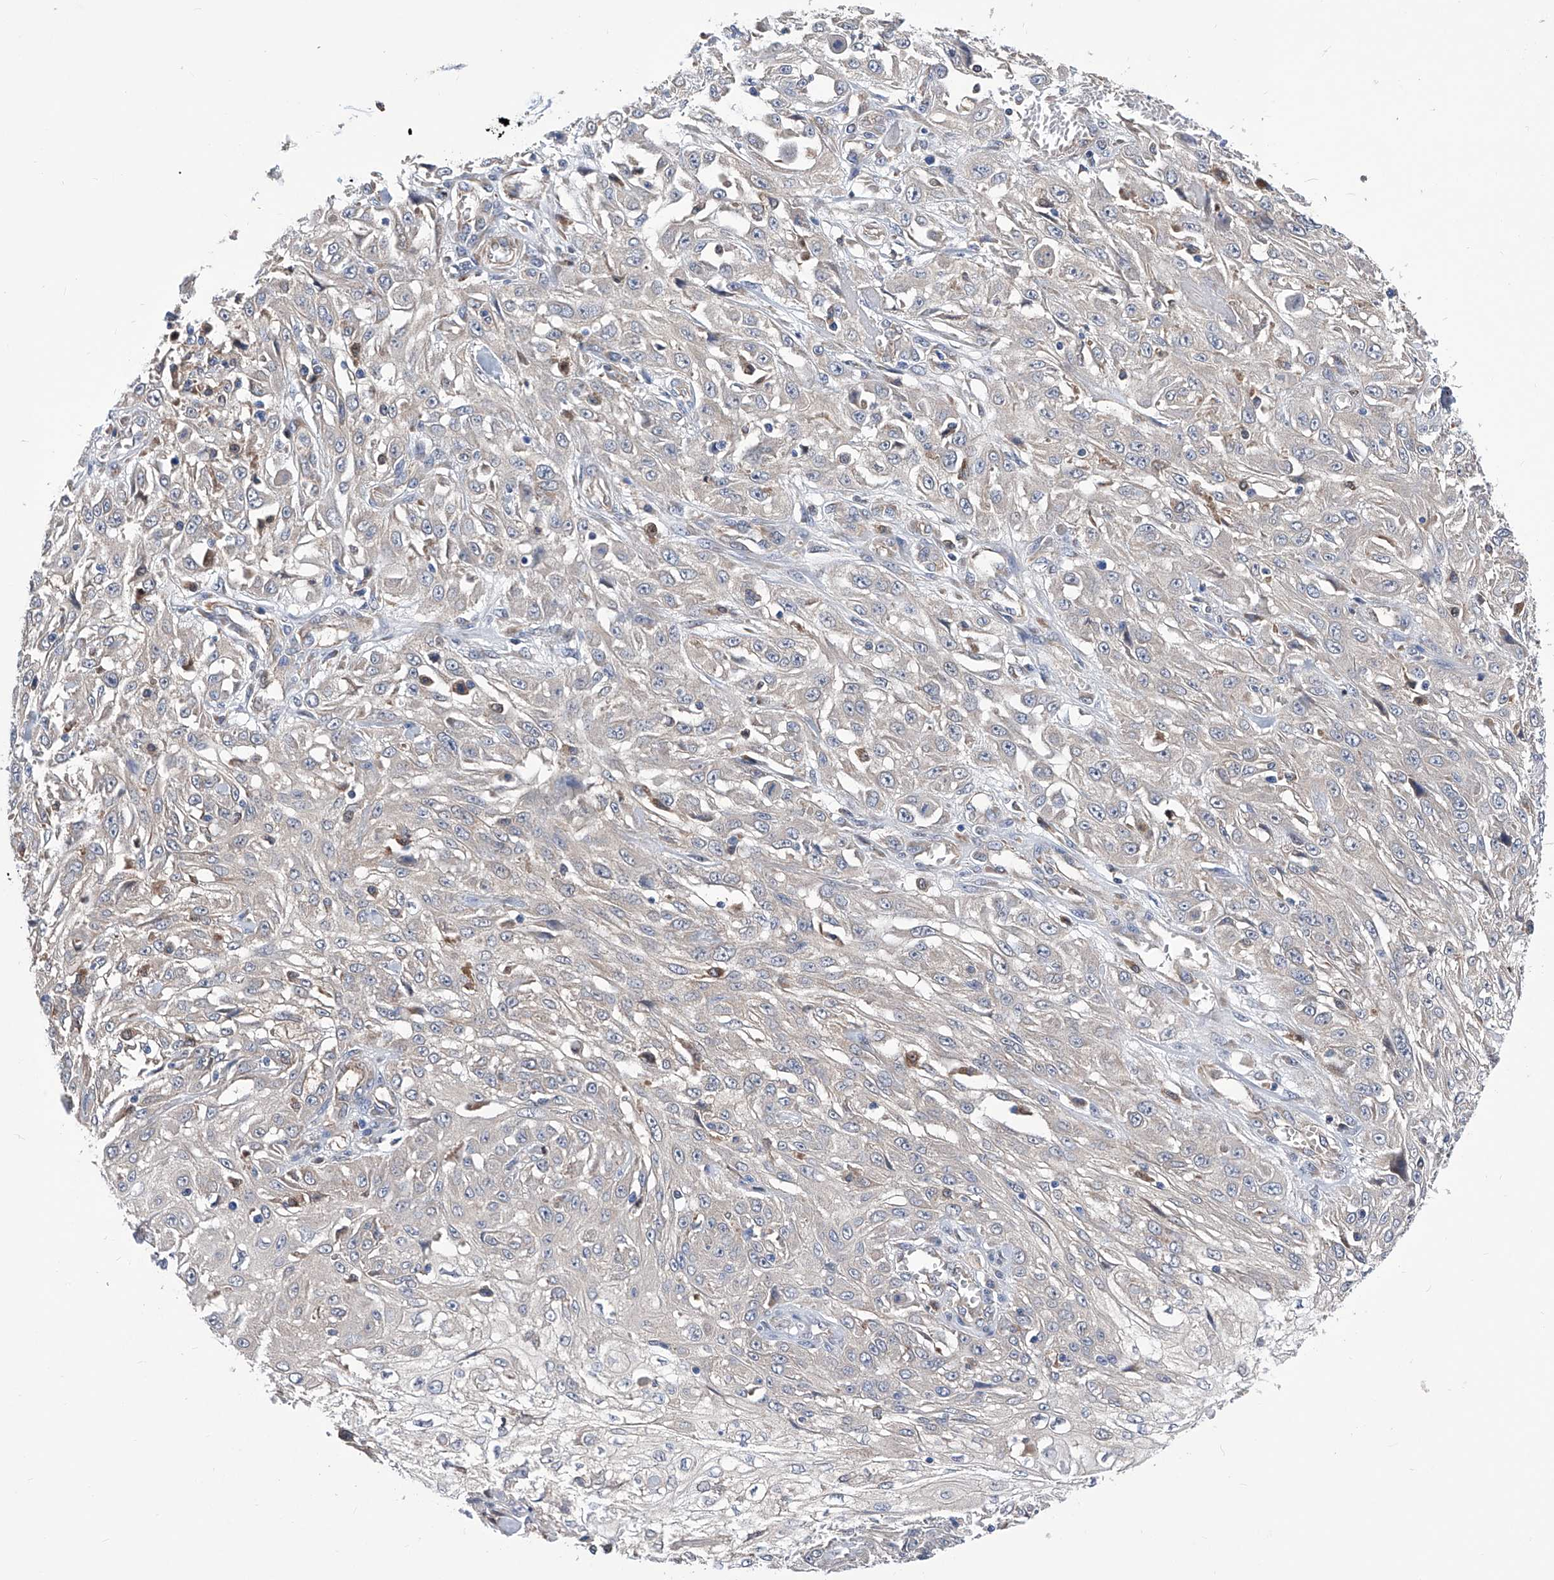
{"staining": {"intensity": "negative", "quantity": "none", "location": "none"}, "tissue": "skin cancer", "cell_type": "Tumor cells", "image_type": "cancer", "snomed": [{"axis": "morphology", "description": "Squamous cell carcinoma, NOS"}, {"axis": "morphology", "description": "Squamous cell carcinoma, metastatic, NOS"}, {"axis": "topography", "description": "Skin"}, {"axis": "topography", "description": "Lymph node"}], "caption": "Skin metastatic squamous cell carcinoma stained for a protein using immunohistochemistry shows no positivity tumor cells.", "gene": "SPATA20", "patient": {"sex": "male", "age": 75}}